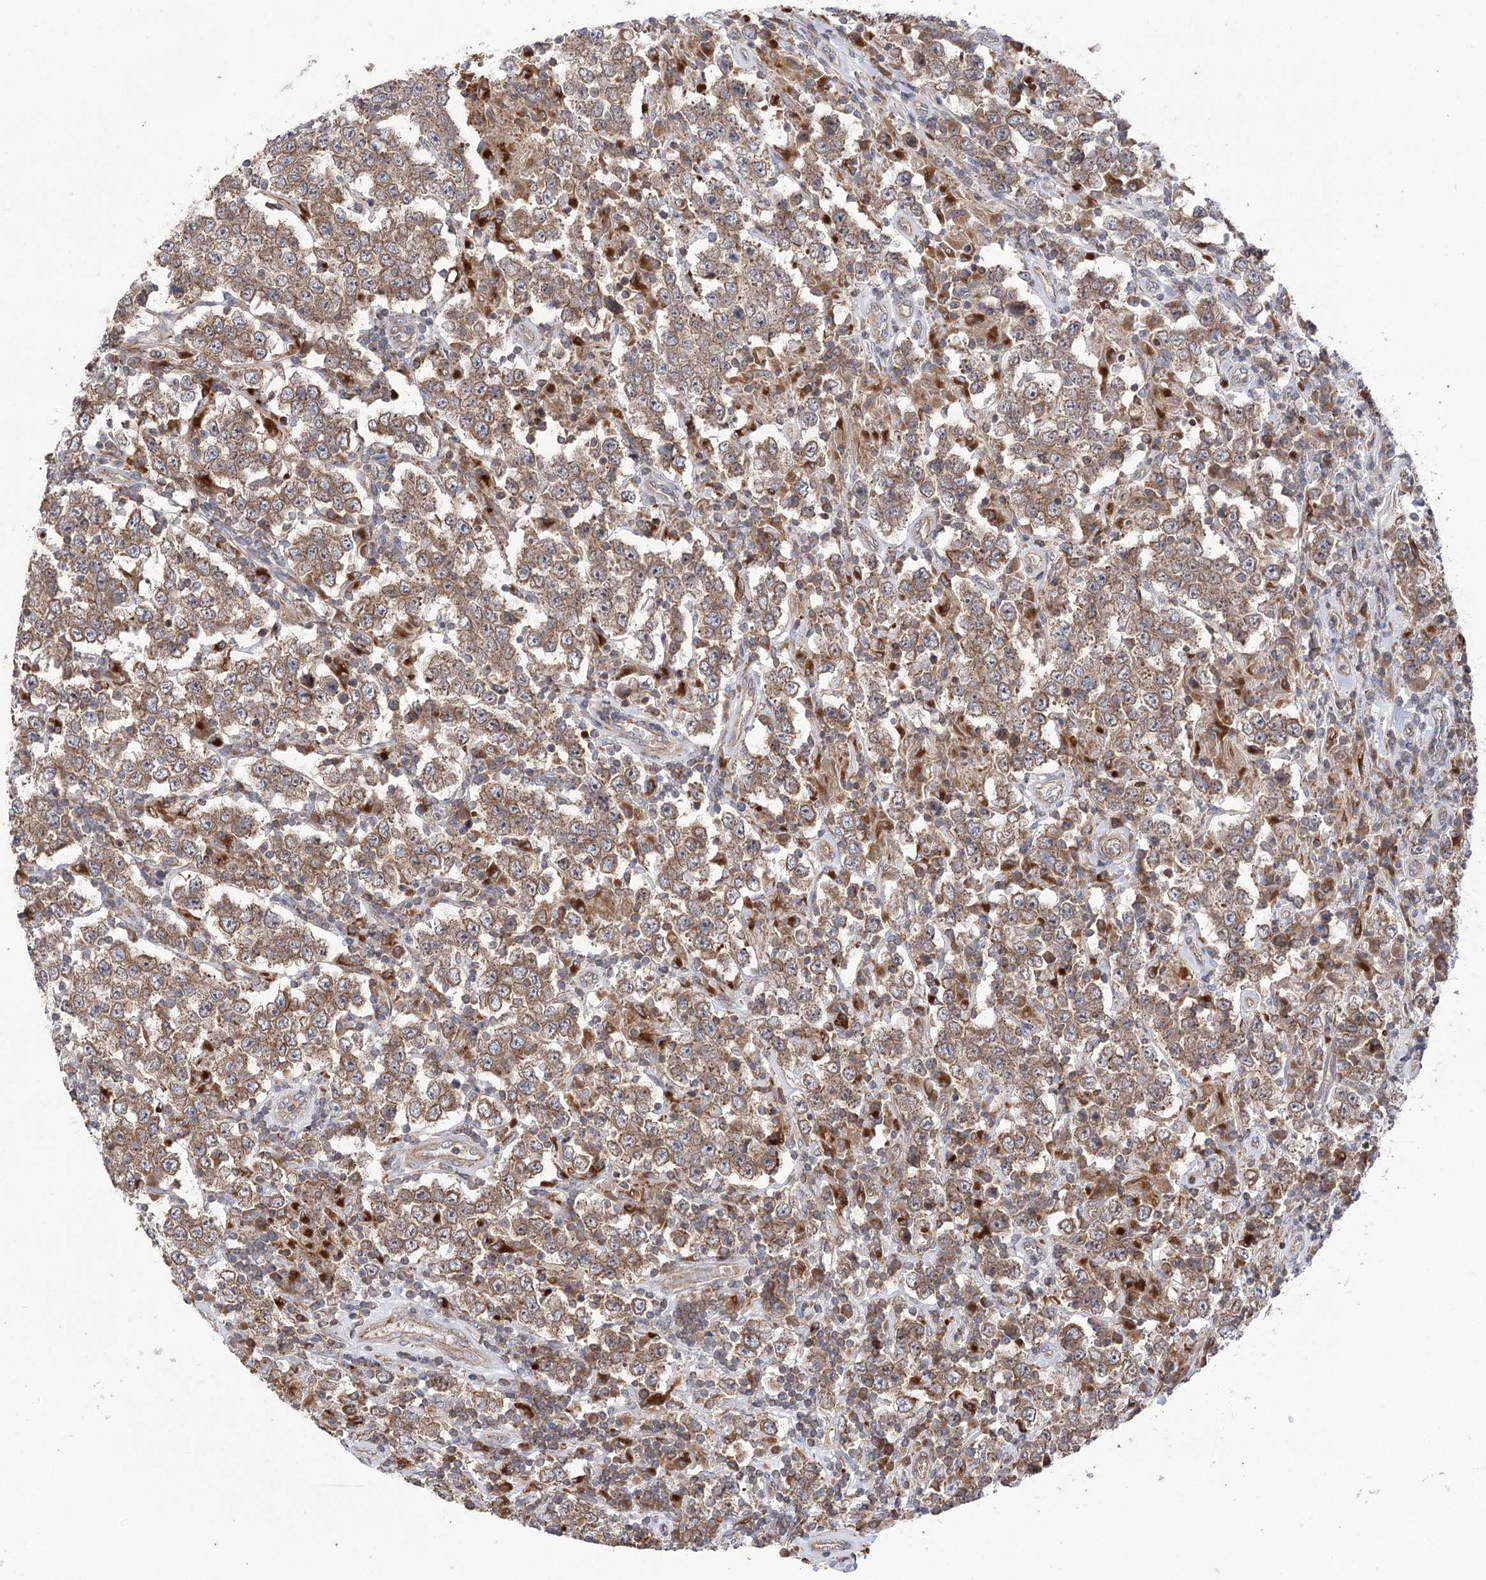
{"staining": {"intensity": "moderate", "quantity": ">75%", "location": "cytoplasmic/membranous"}, "tissue": "testis cancer", "cell_type": "Tumor cells", "image_type": "cancer", "snomed": [{"axis": "morphology", "description": "Normal tissue, NOS"}, {"axis": "morphology", "description": "Urothelial carcinoma, High grade"}, {"axis": "morphology", "description": "Seminoma, NOS"}, {"axis": "morphology", "description": "Carcinoma, Embryonal, NOS"}, {"axis": "topography", "description": "Urinary bladder"}, {"axis": "topography", "description": "Testis"}], "caption": "The image reveals a brown stain indicating the presence of a protein in the cytoplasmic/membranous of tumor cells in seminoma (testis). (brown staining indicates protein expression, while blue staining denotes nuclei).", "gene": "VPS37B", "patient": {"sex": "male", "age": 41}}